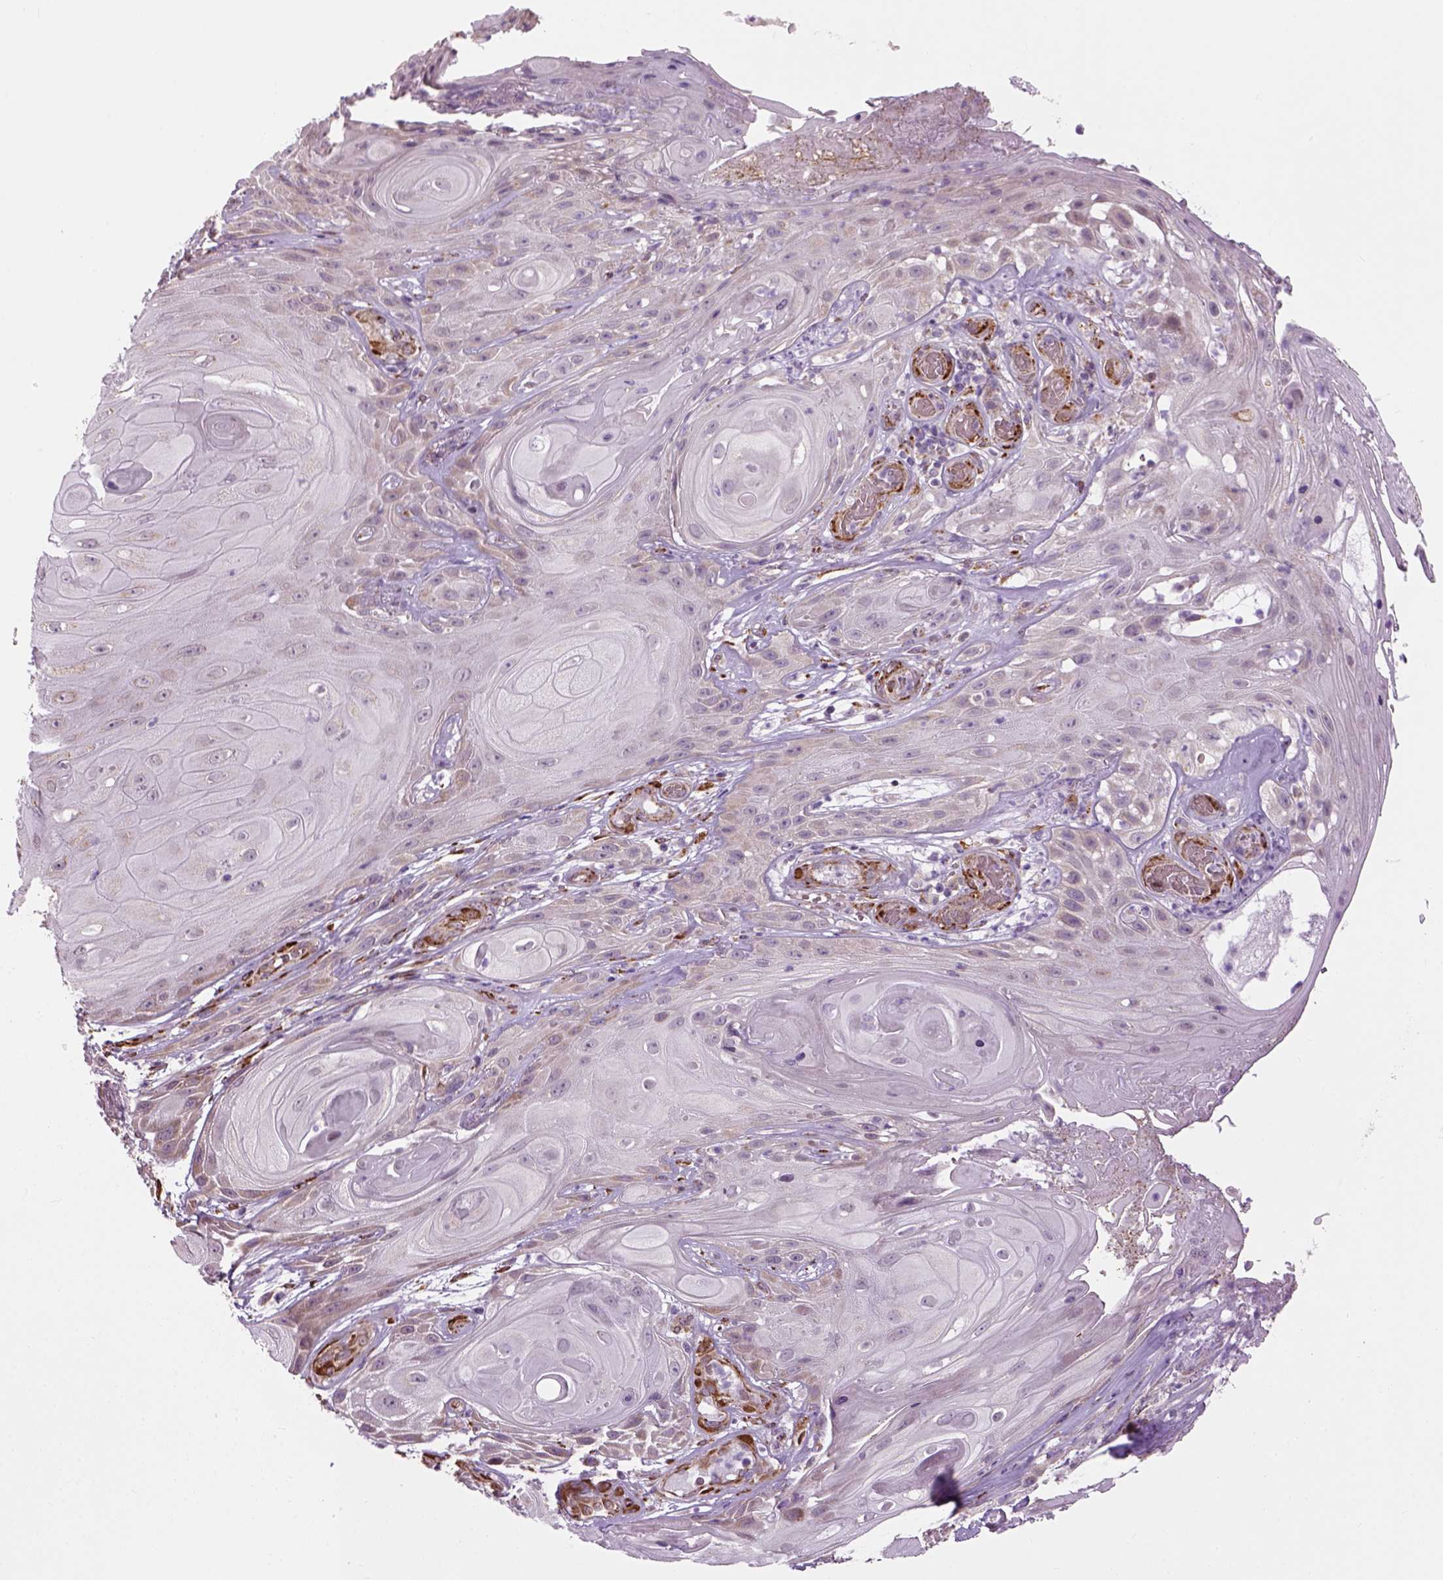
{"staining": {"intensity": "negative", "quantity": "none", "location": "none"}, "tissue": "skin cancer", "cell_type": "Tumor cells", "image_type": "cancer", "snomed": [{"axis": "morphology", "description": "Squamous cell carcinoma, NOS"}, {"axis": "topography", "description": "Skin"}], "caption": "Histopathology image shows no significant protein positivity in tumor cells of skin squamous cell carcinoma.", "gene": "XK", "patient": {"sex": "male", "age": 62}}